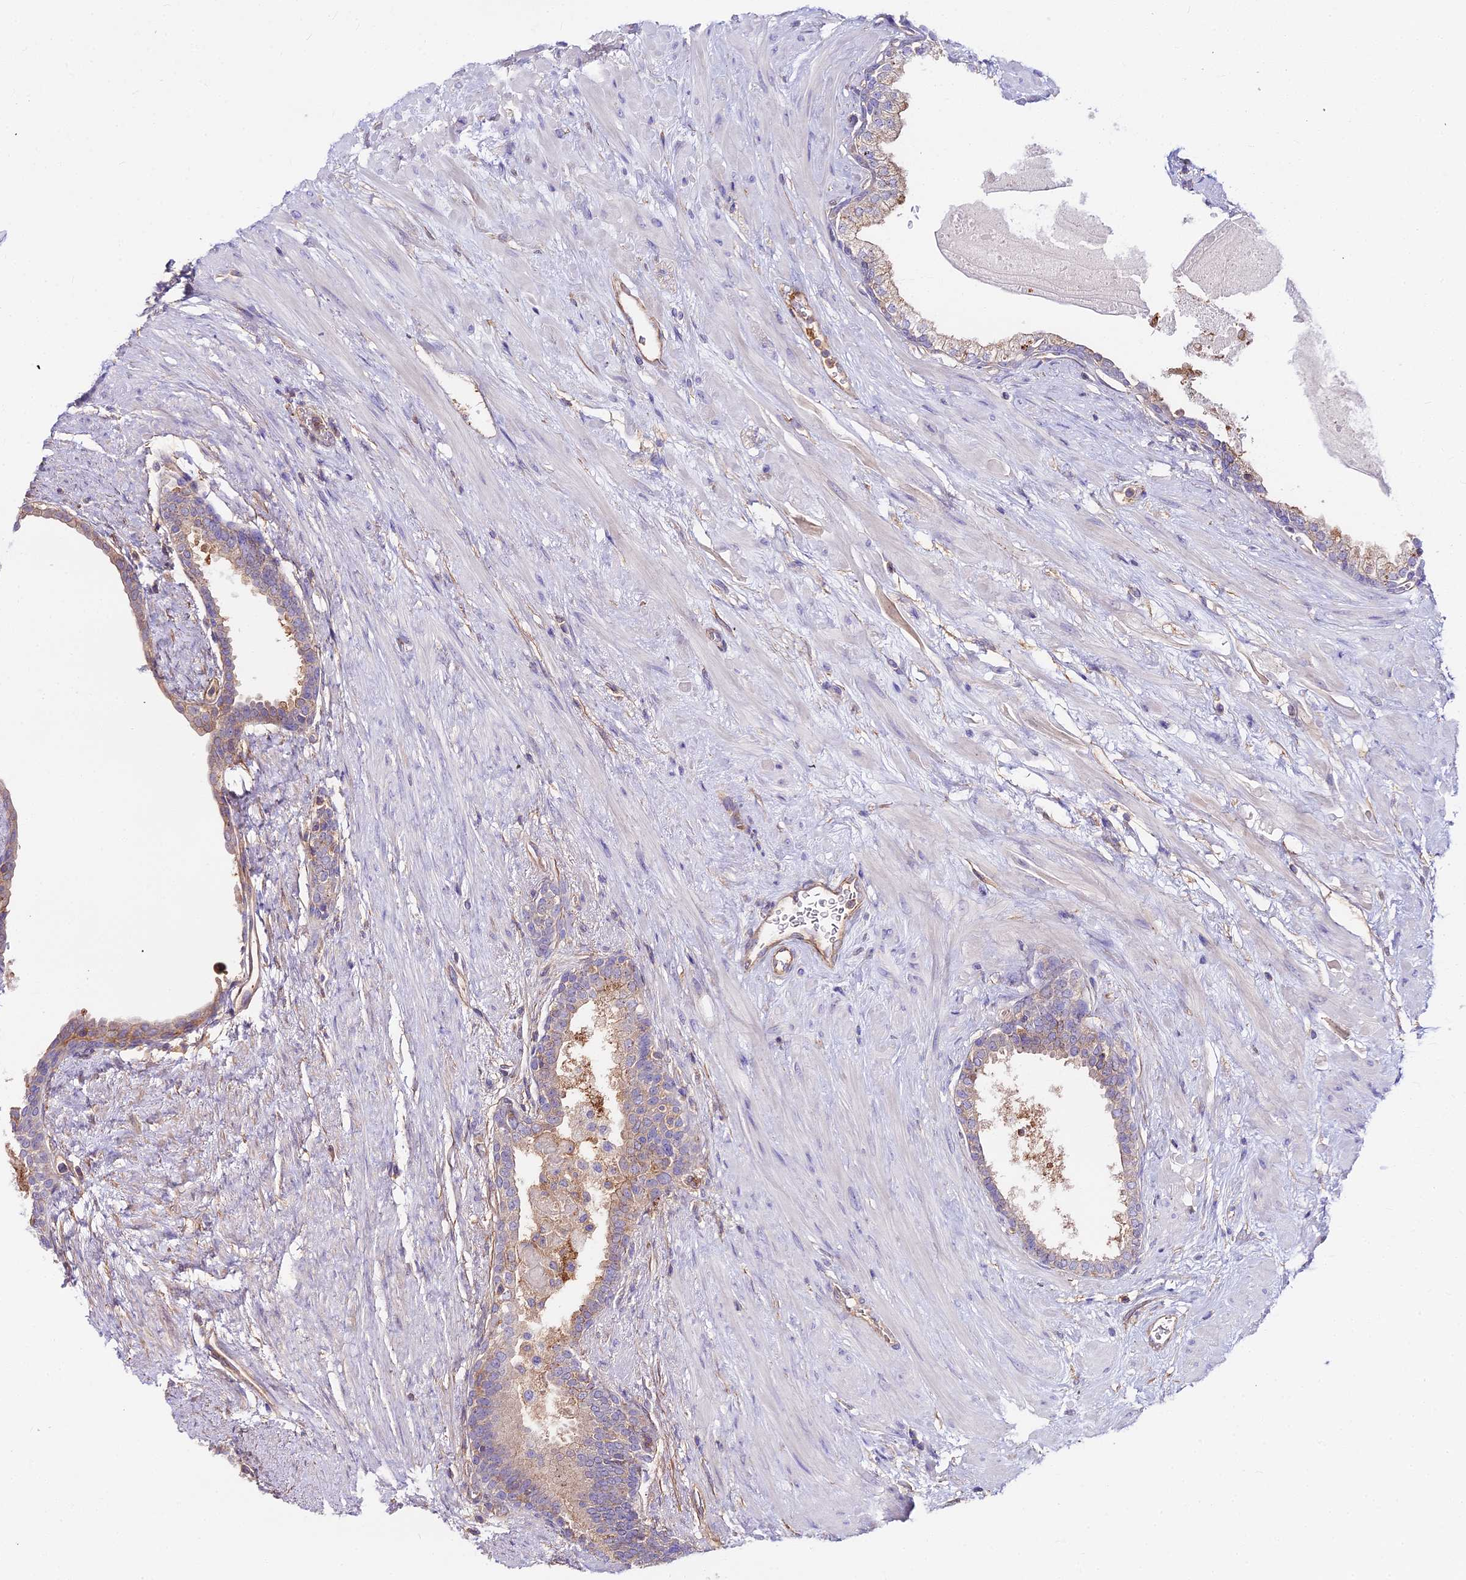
{"staining": {"intensity": "moderate", "quantity": "<25%", "location": "cytoplasmic/membranous"}, "tissue": "prostate", "cell_type": "Glandular cells", "image_type": "normal", "snomed": [{"axis": "morphology", "description": "Normal tissue, NOS"}, {"axis": "topography", "description": "Prostate"}], "caption": "Prostate was stained to show a protein in brown. There is low levels of moderate cytoplasmic/membranous positivity in about <25% of glandular cells. The protein of interest is shown in brown color, while the nuclei are stained blue.", "gene": "GLYAT", "patient": {"sex": "male", "age": 57}}